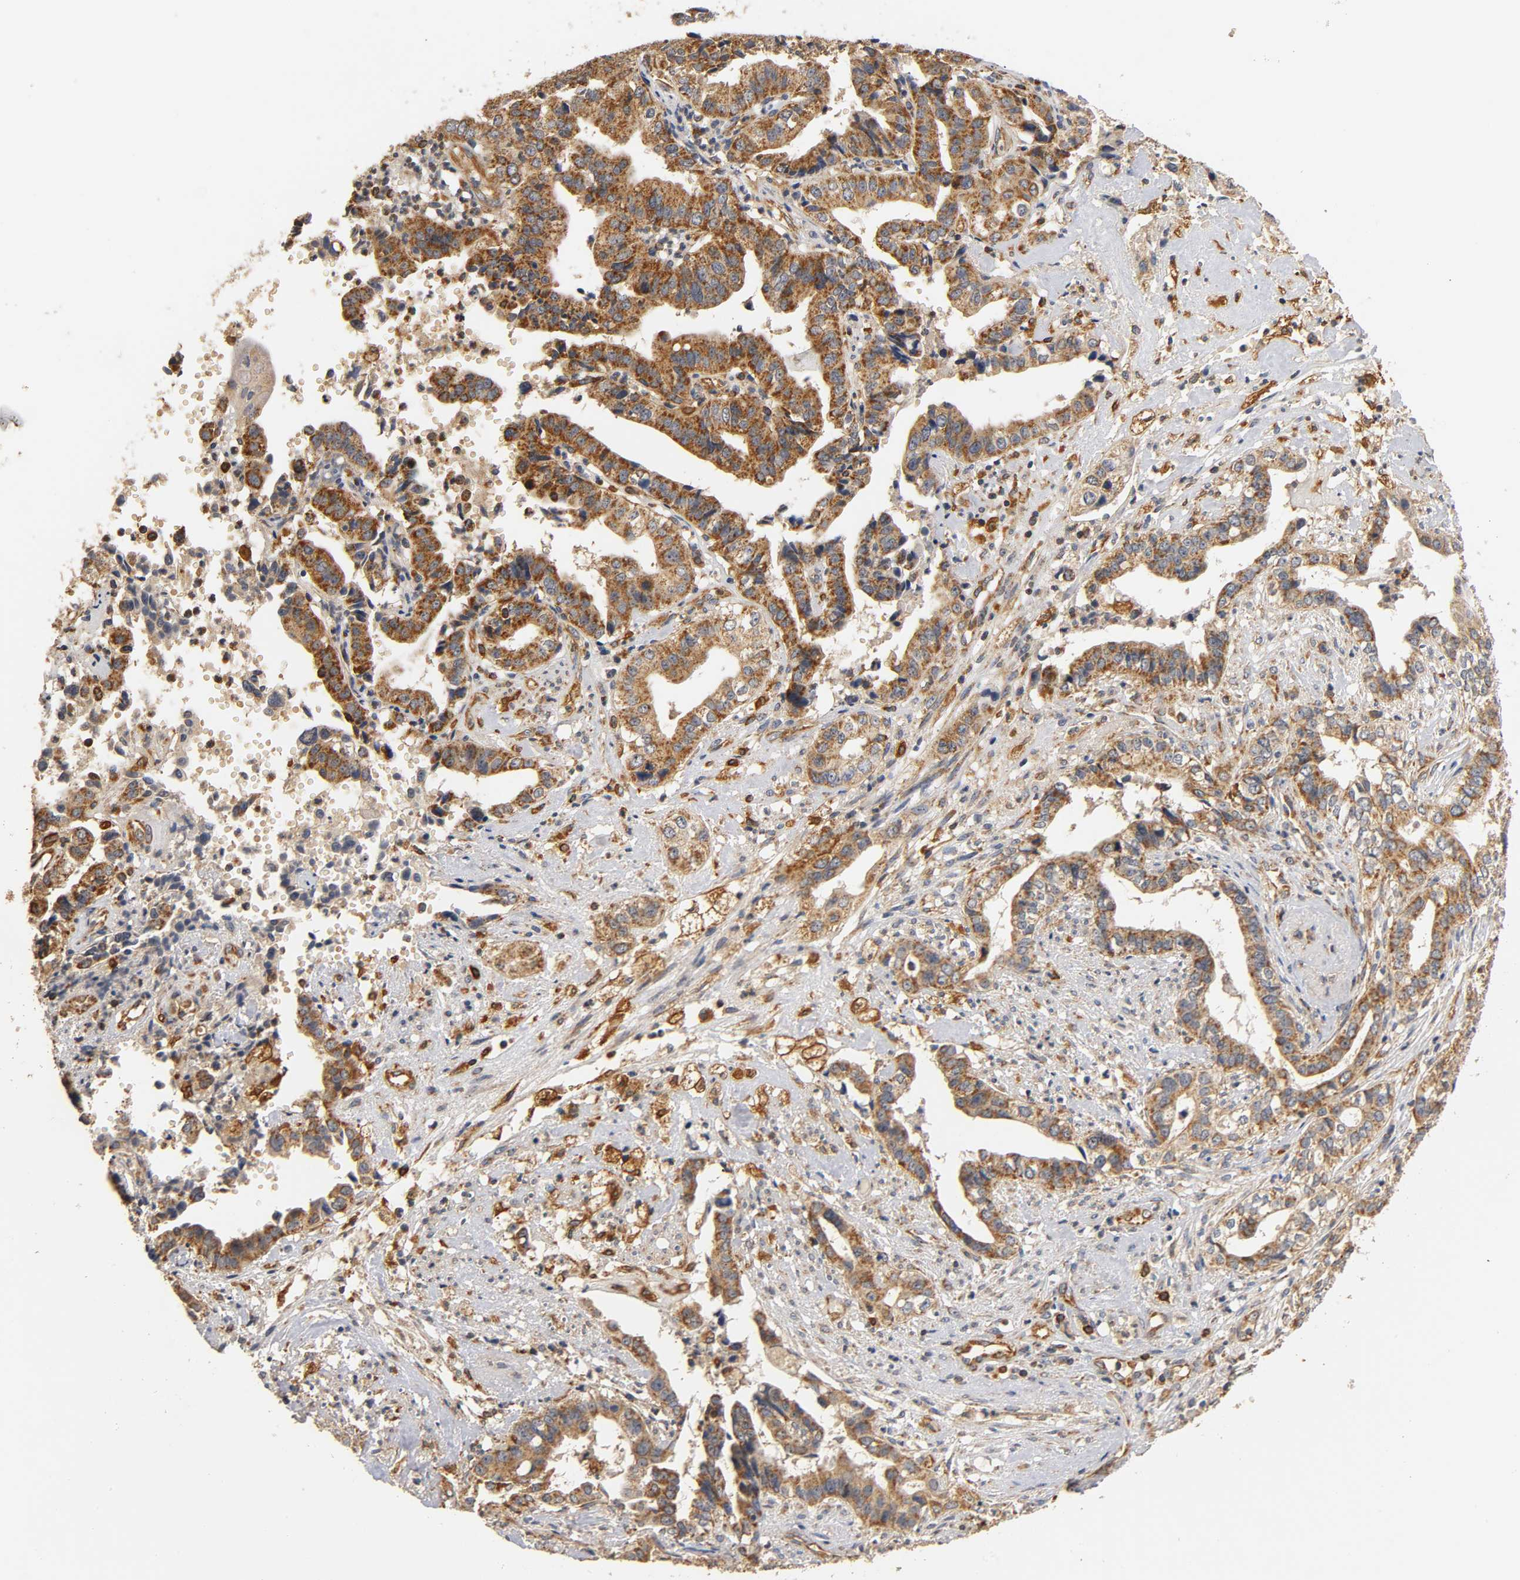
{"staining": {"intensity": "strong", "quantity": ">75%", "location": "cytoplasmic/membranous"}, "tissue": "liver cancer", "cell_type": "Tumor cells", "image_type": "cancer", "snomed": [{"axis": "morphology", "description": "Cholangiocarcinoma"}, {"axis": "topography", "description": "Liver"}], "caption": "Tumor cells demonstrate high levels of strong cytoplasmic/membranous expression in approximately >75% of cells in human liver cholangiocarcinoma. Nuclei are stained in blue.", "gene": "SCAP", "patient": {"sex": "female", "age": 61}}